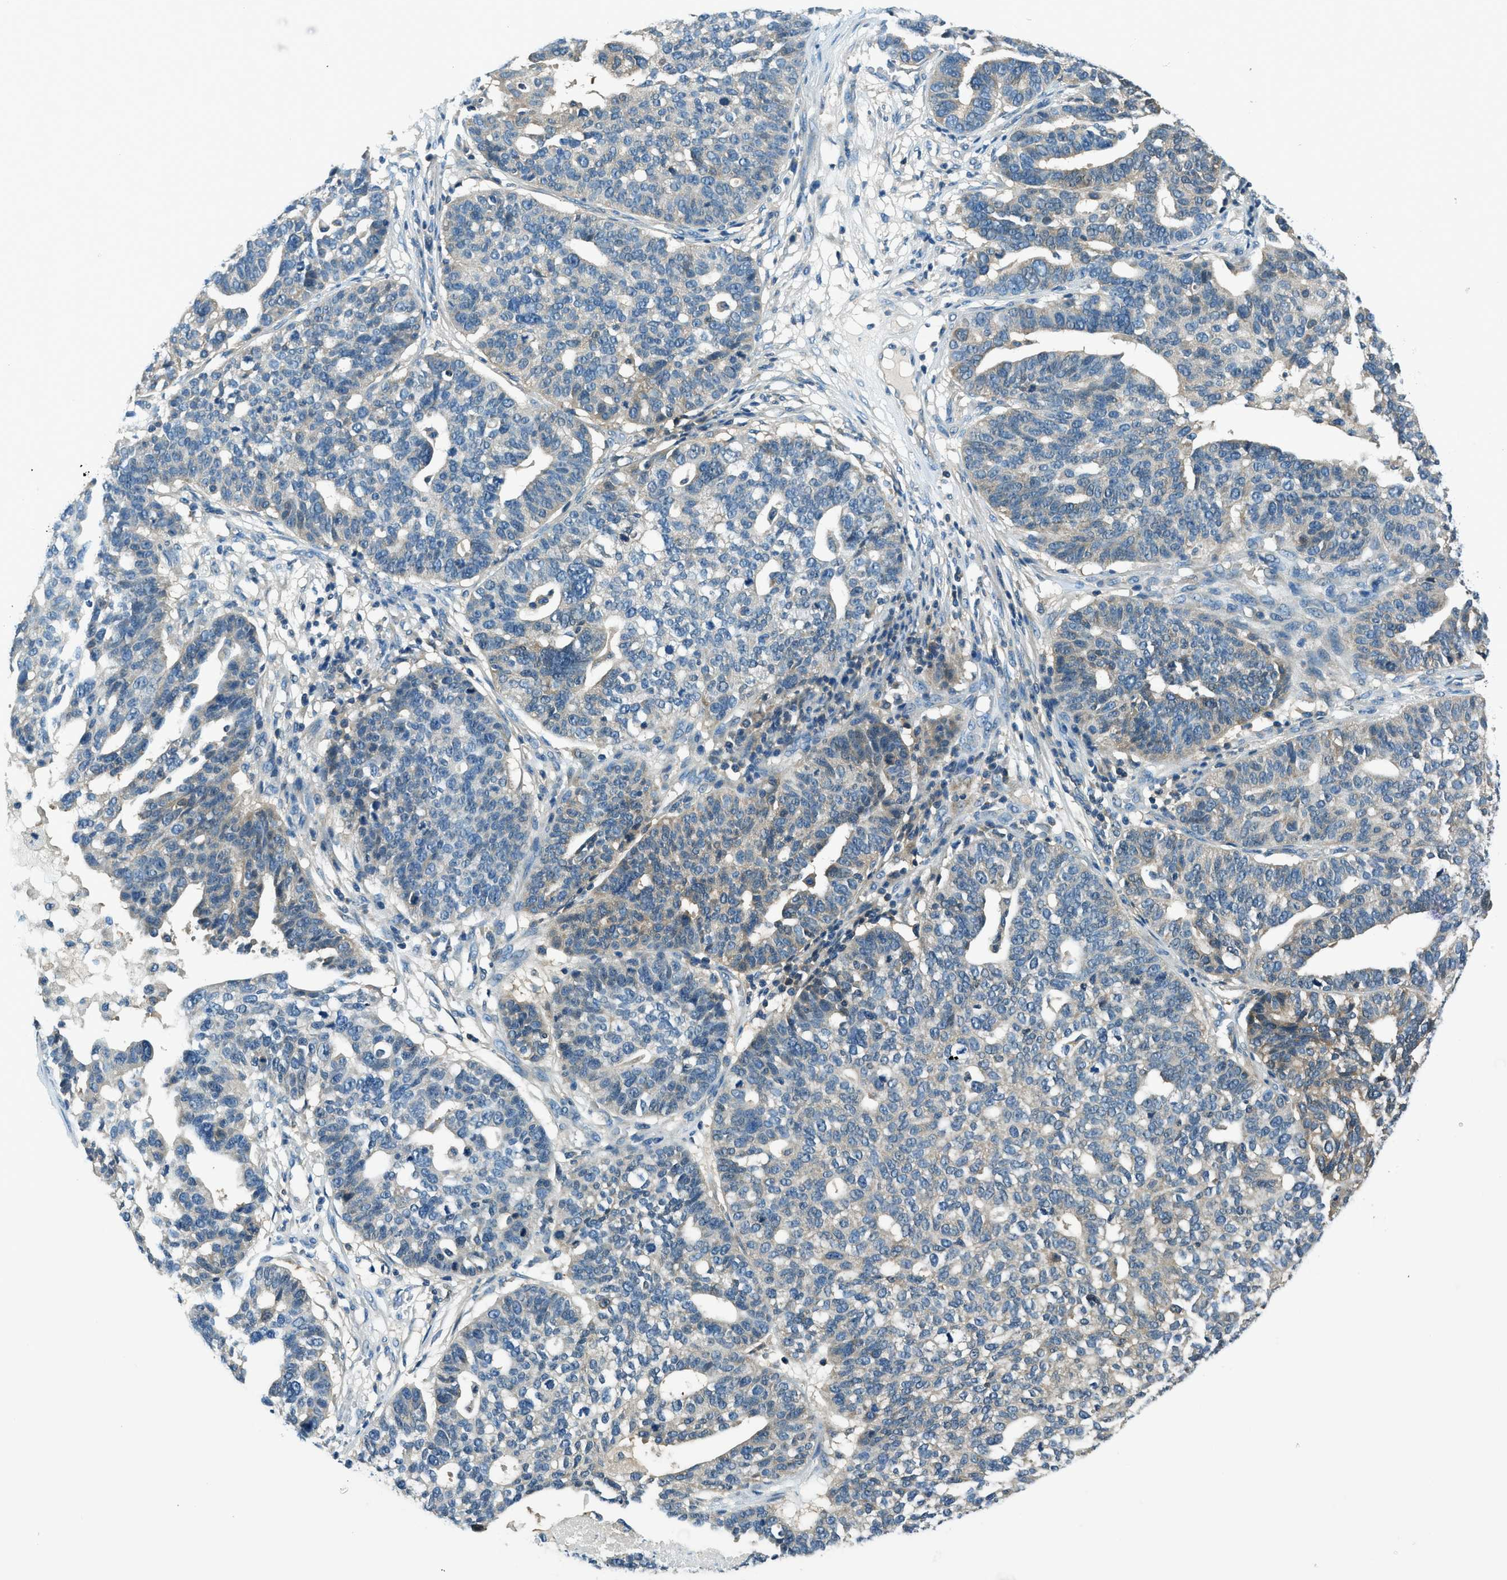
{"staining": {"intensity": "weak", "quantity": "<25%", "location": "cytoplasmic/membranous"}, "tissue": "ovarian cancer", "cell_type": "Tumor cells", "image_type": "cancer", "snomed": [{"axis": "morphology", "description": "Cystadenocarcinoma, serous, NOS"}, {"axis": "topography", "description": "Ovary"}], "caption": "Immunohistochemistry (IHC) of ovarian cancer (serous cystadenocarcinoma) demonstrates no positivity in tumor cells. (Stains: DAB immunohistochemistry with hematoxylin counter stain, Microscopy: brightfield microscopy at high magnification).", "gene": "HEBP2", "patient": {"sex": "female", "age": 59}}